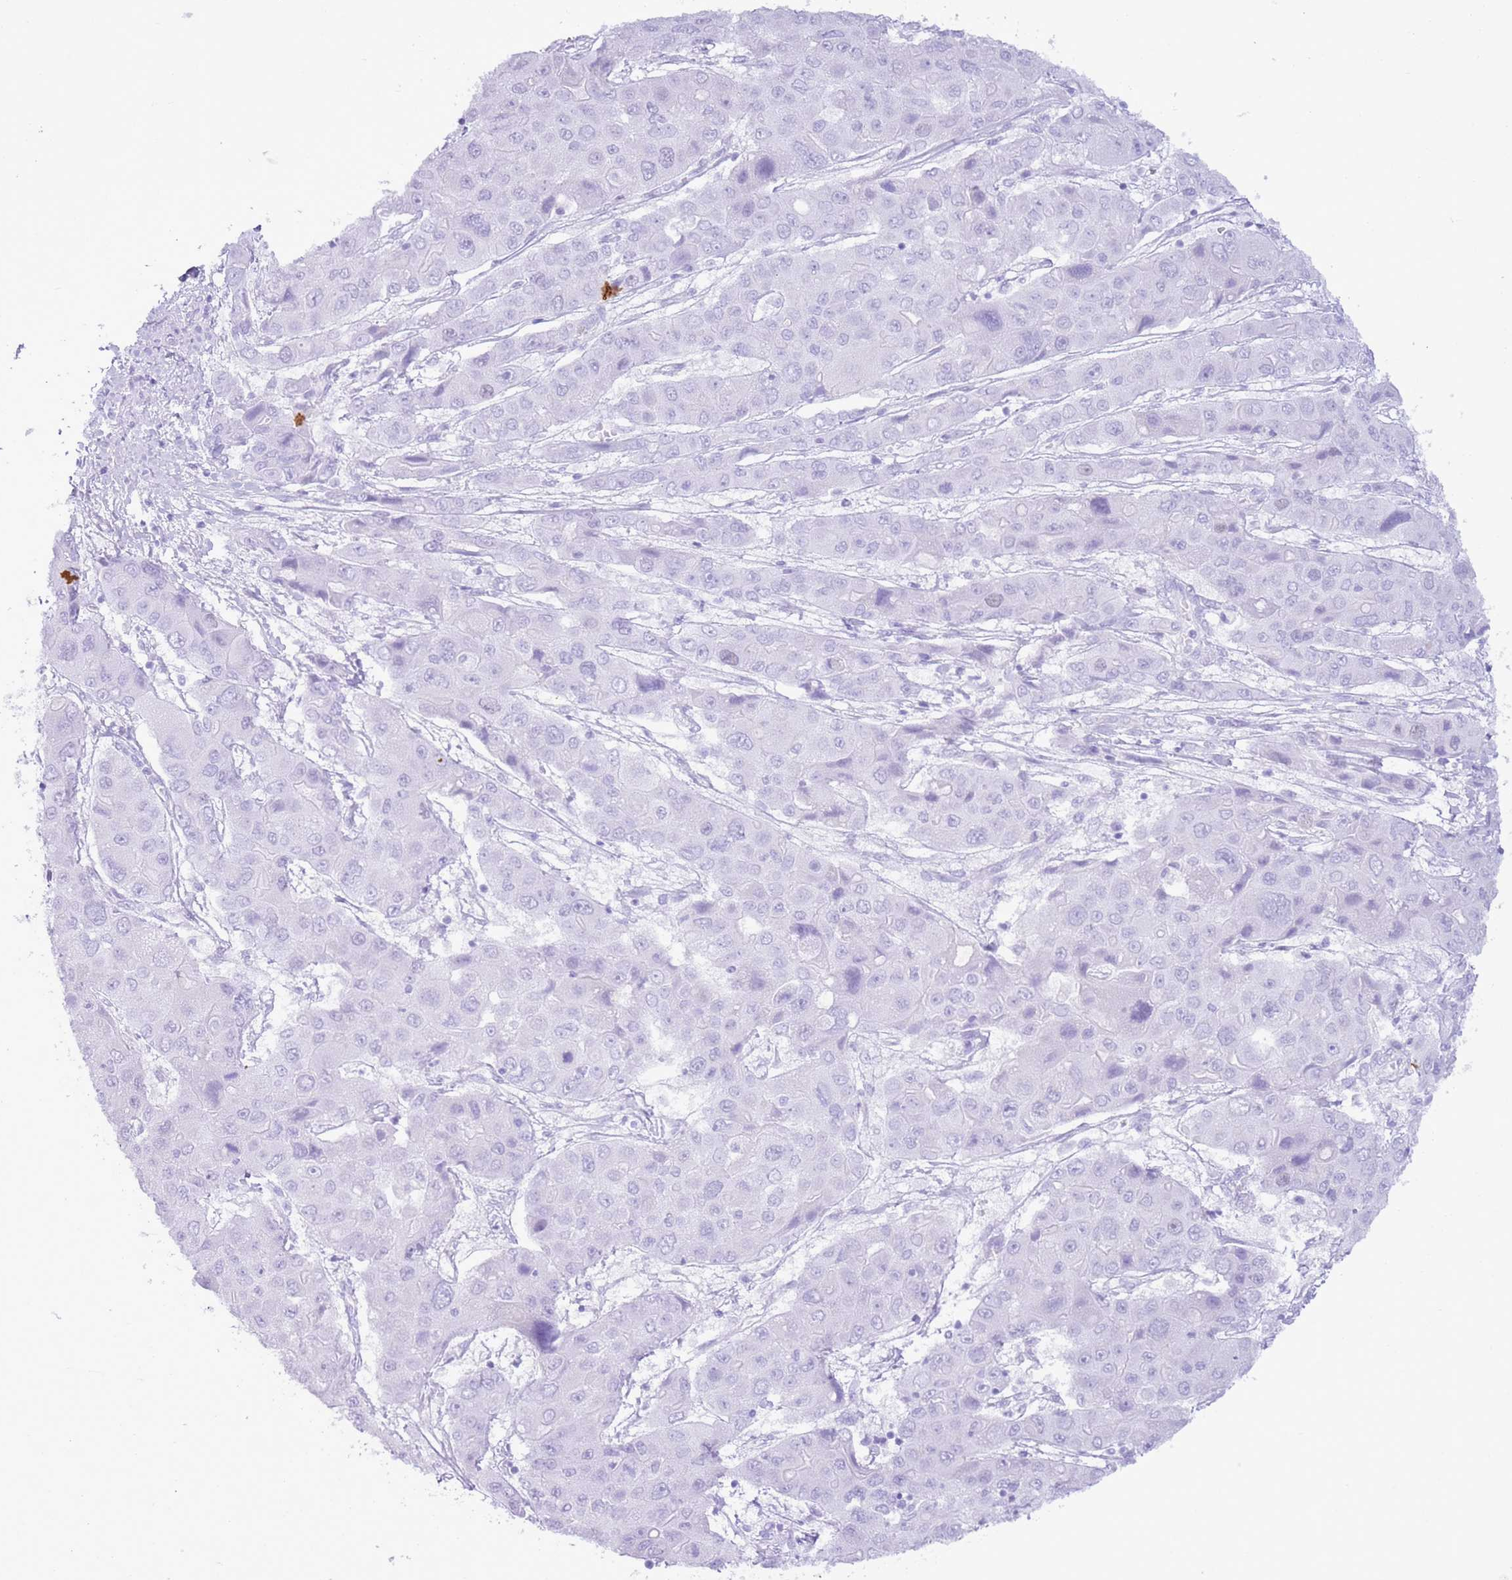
{"staining": {"intensity": "negative", "quantity": "none", "location": "none"}, "tissue": "liver cancer", "cell_type": "Tumor cells", "image_type": "cancer", "snomed": [{"axis": "morphology", "description": "Cholangiocarcinoma"}, {"axis": "topography", "description": "Liver"}], "caption": "This histopathology image is of liver cancer (cholangiocarcinoma) stained with immunohistochemistry to label a protein in brown with the nuclei are counter-stained blue. There is no staining in tumor cells.", "gene": "GMNN", "patient": {"sex": "male", "age": 67}}